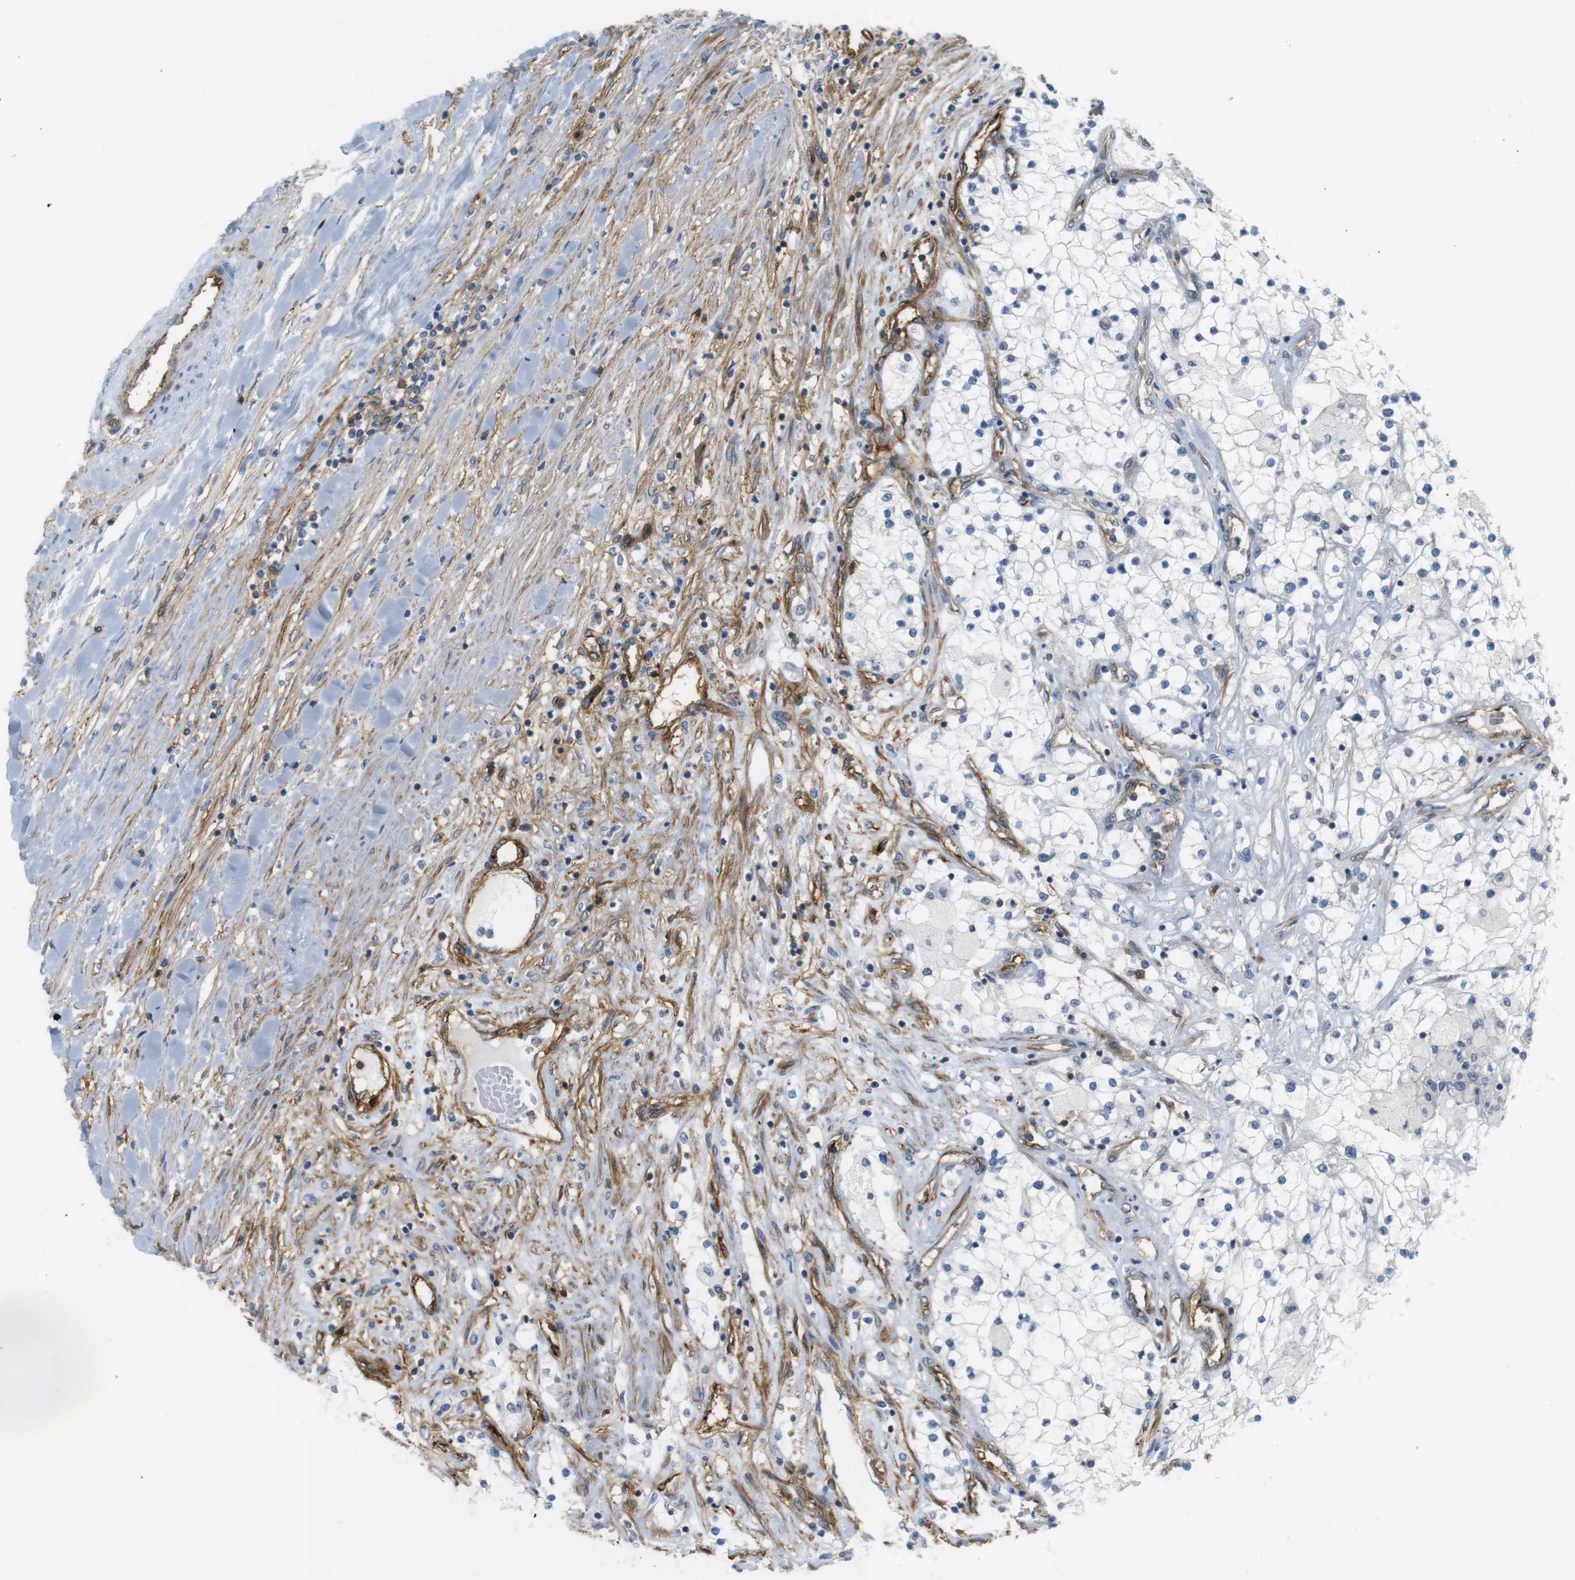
{"staining": {"intensity": "negative", "quantity": "none", "location": "none"}, "tissue": "renal cancer", "cell_type": "Tumor cells", "image_type": "cancer", "snomed": [{"axis": "morphology", "description": "Adenocarcinoma, NOS"}, {"axis": "topography", "description": "Kidney"}], "caption": "Tumor cells show no significant protein expression in renal cancer.", "gene": "F2R", "patient": {"sex": "male", "age": 68}}